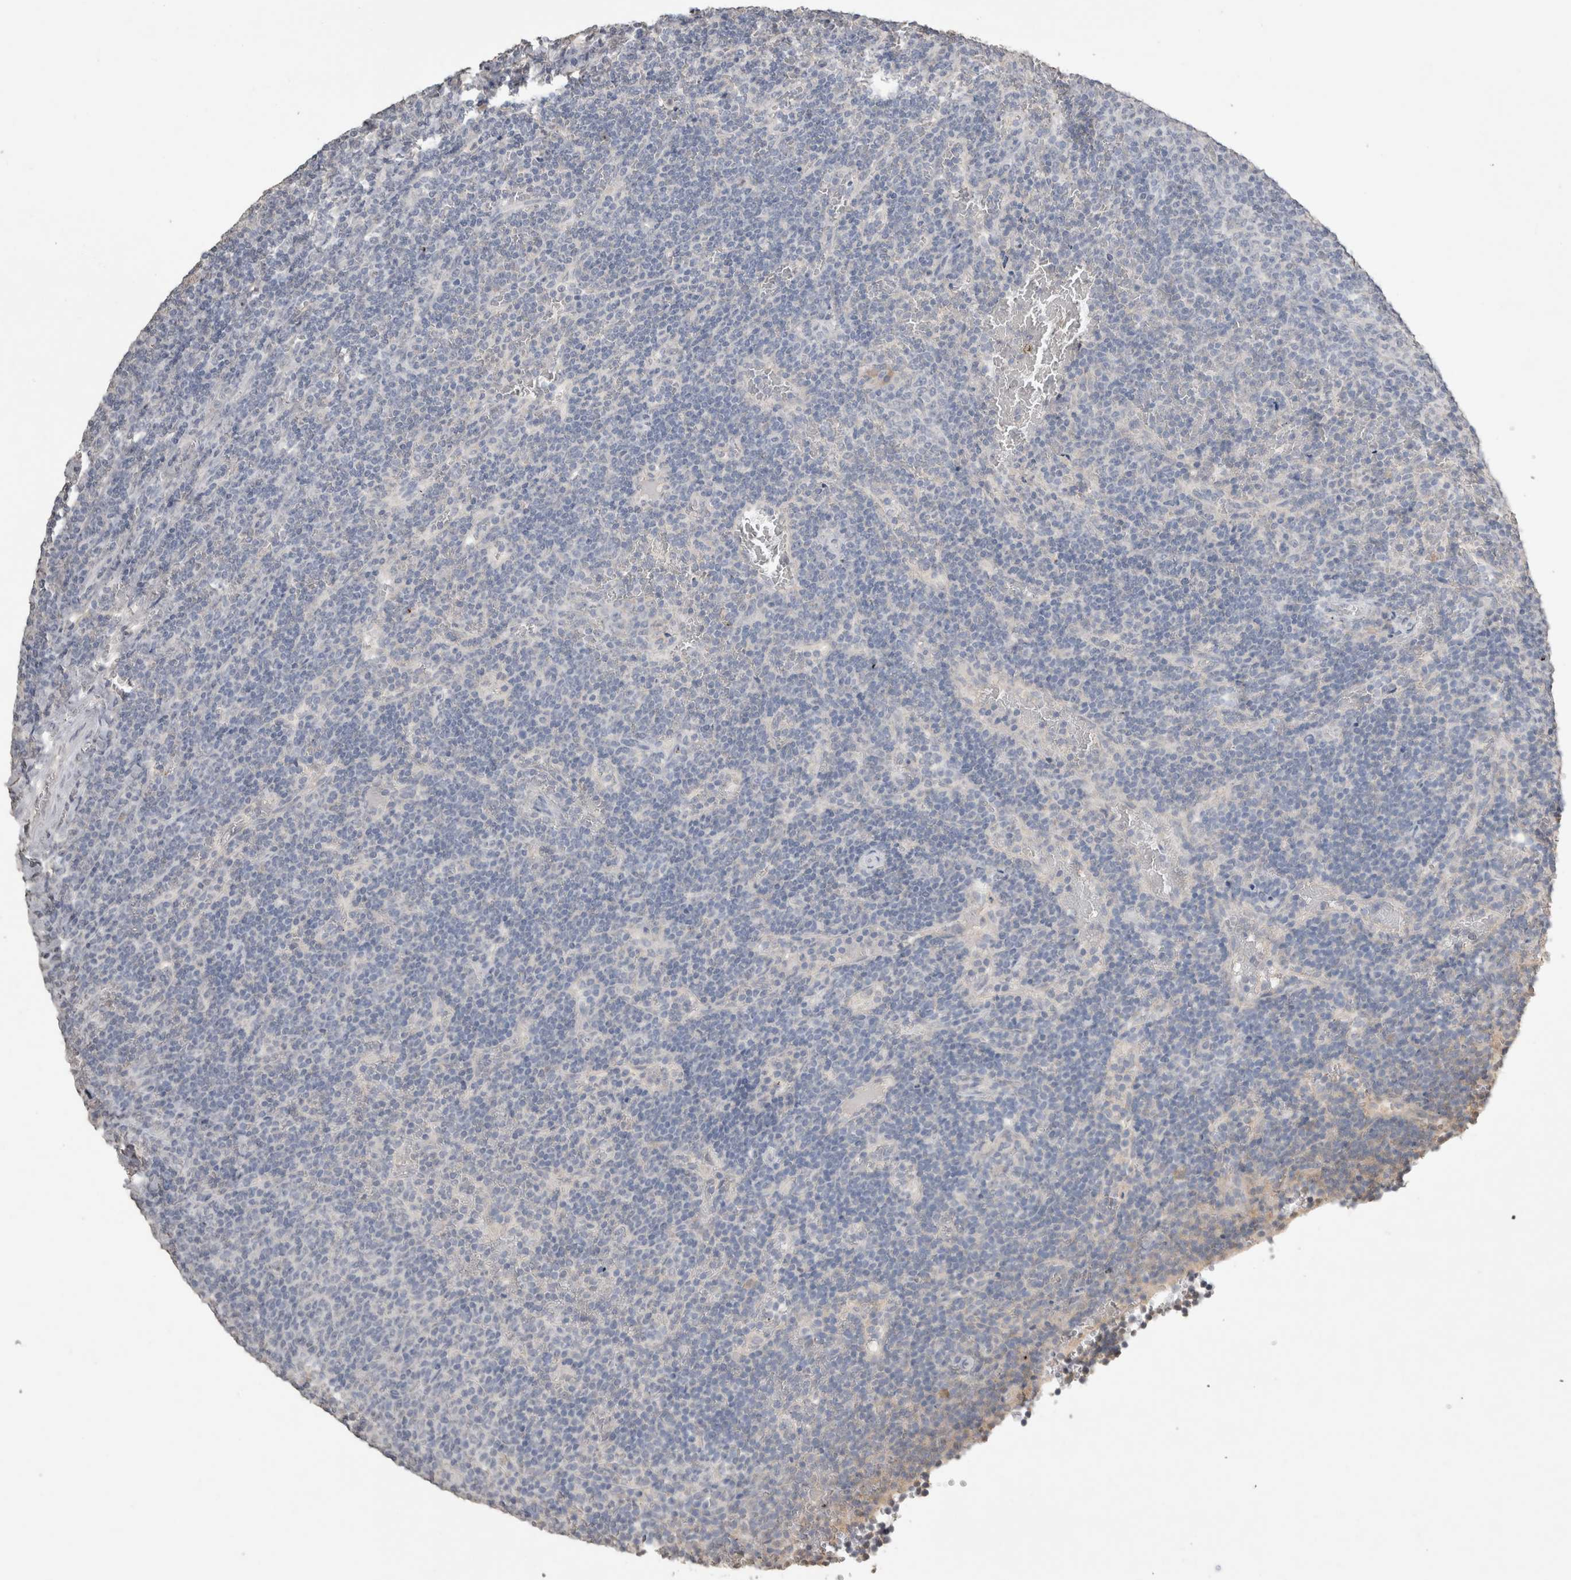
{"staining": {"intensity": "negative", "quantity": "none", "location": "none"}, "tissue": "lymphoma", "cell_type": "Tumor cells", "image_type": "cancer", "snomed": [{"axis": "morphology", "description": "Malignant lymphoma, non-Hodgkin's type, Low grade"}, {"axis": "topography", "description": "Spleen"}], "caption": "Lymphoma was stained to show a protein in brown. There is no significant positivity in tumor cells.", "gene": "NAALADL2", "patient": {"sex": "female", "age": 50}}